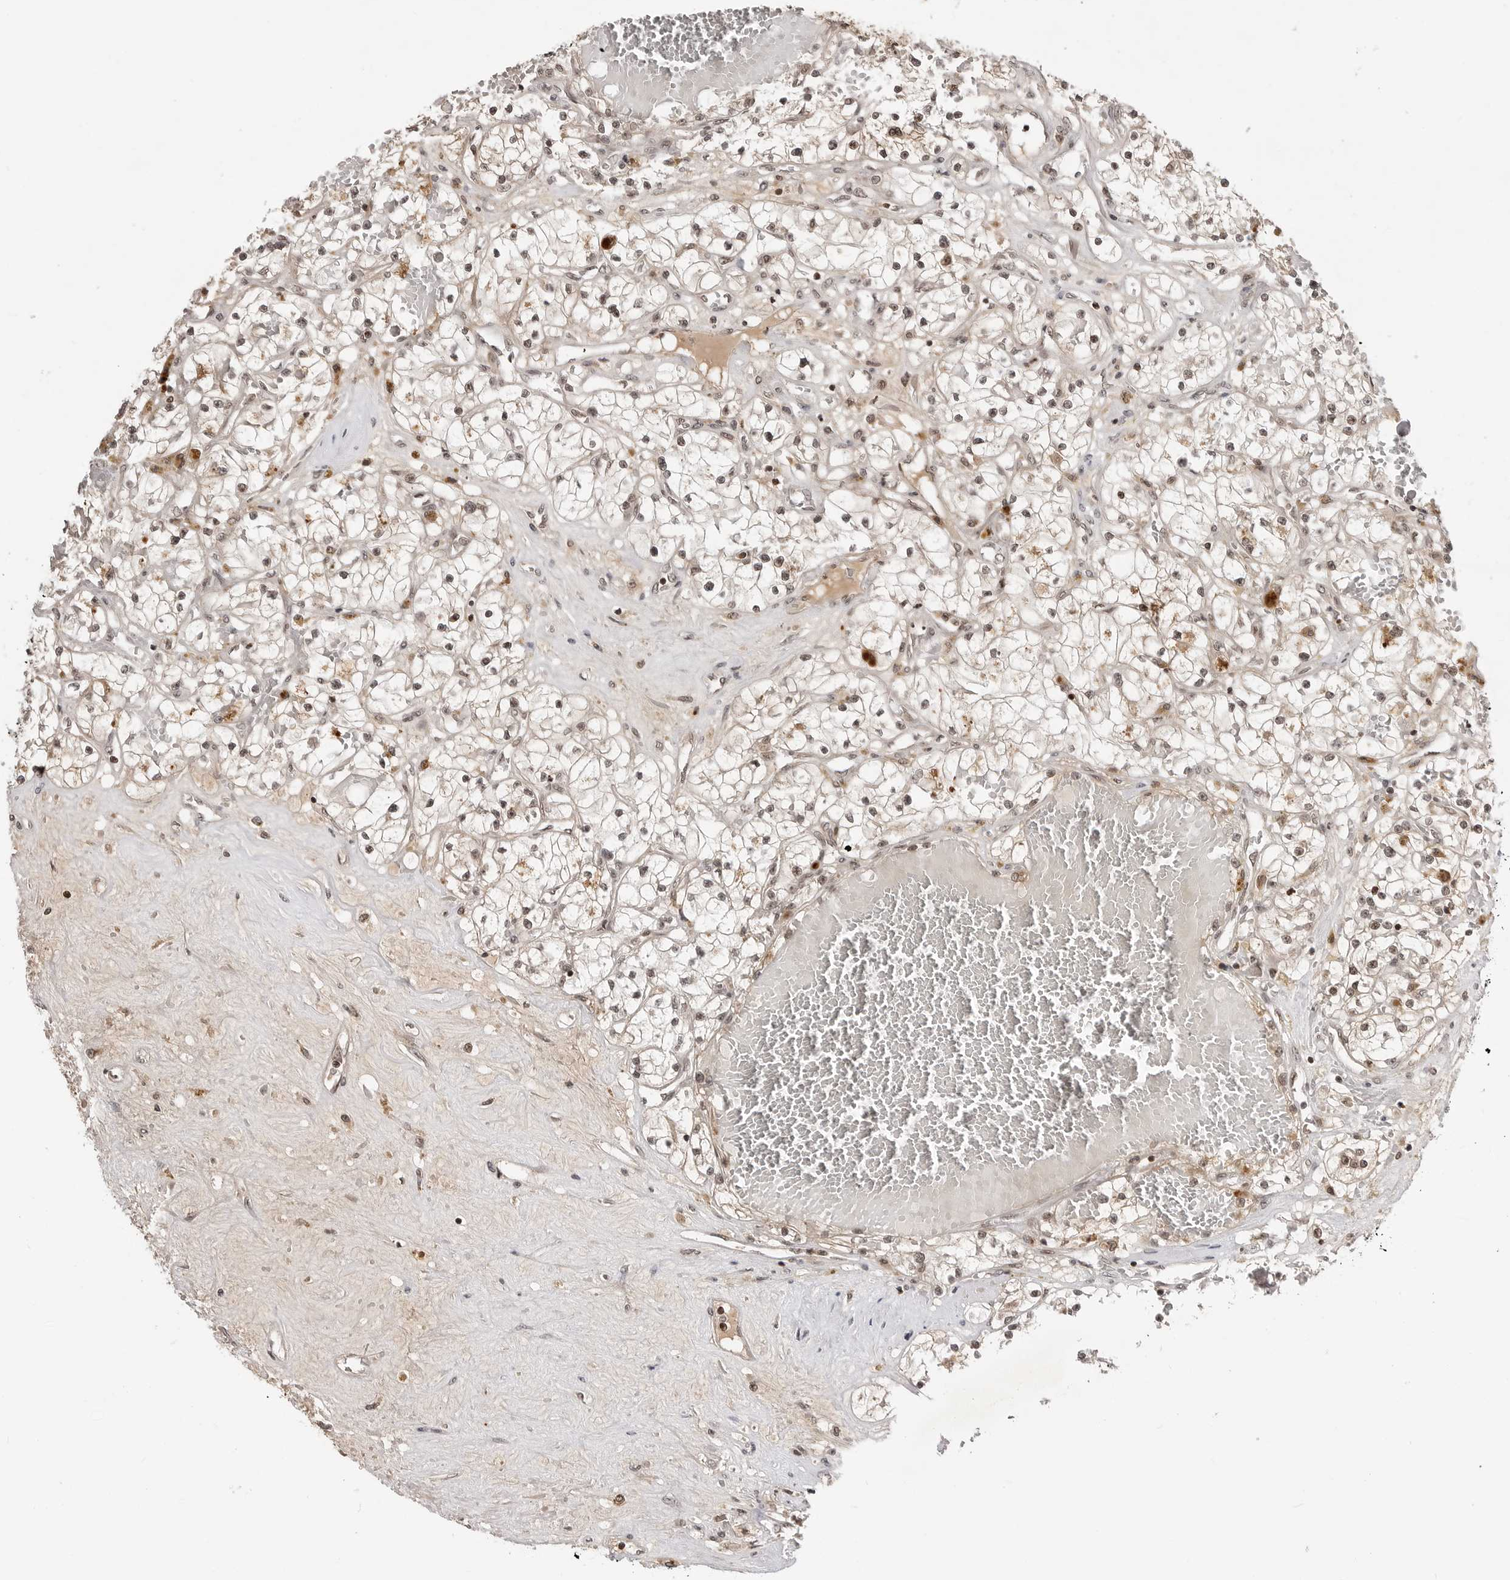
{"staining": {"intensity": "moderate", "quantity": ">75%", "location": "nuclear"}, "tissue": "renal cancer", "cell_type": "Tumor cells", "image_type": "cancer", "snomed": [{"axis": "morphology", "description": "Normal tissue, NOS"}, {"axis": "morphology", "description": "Adenocarcinoma, NOS"}, {"axis": "topography", "description": "Kidney"}], "caption": "Protein expression analysis of renal adenocarcinoma displays moderate nuclear expression in approximately >75% of tumor cells.", "gene": "C8orf33", "patient": {"sex": "male", "age": 68}}